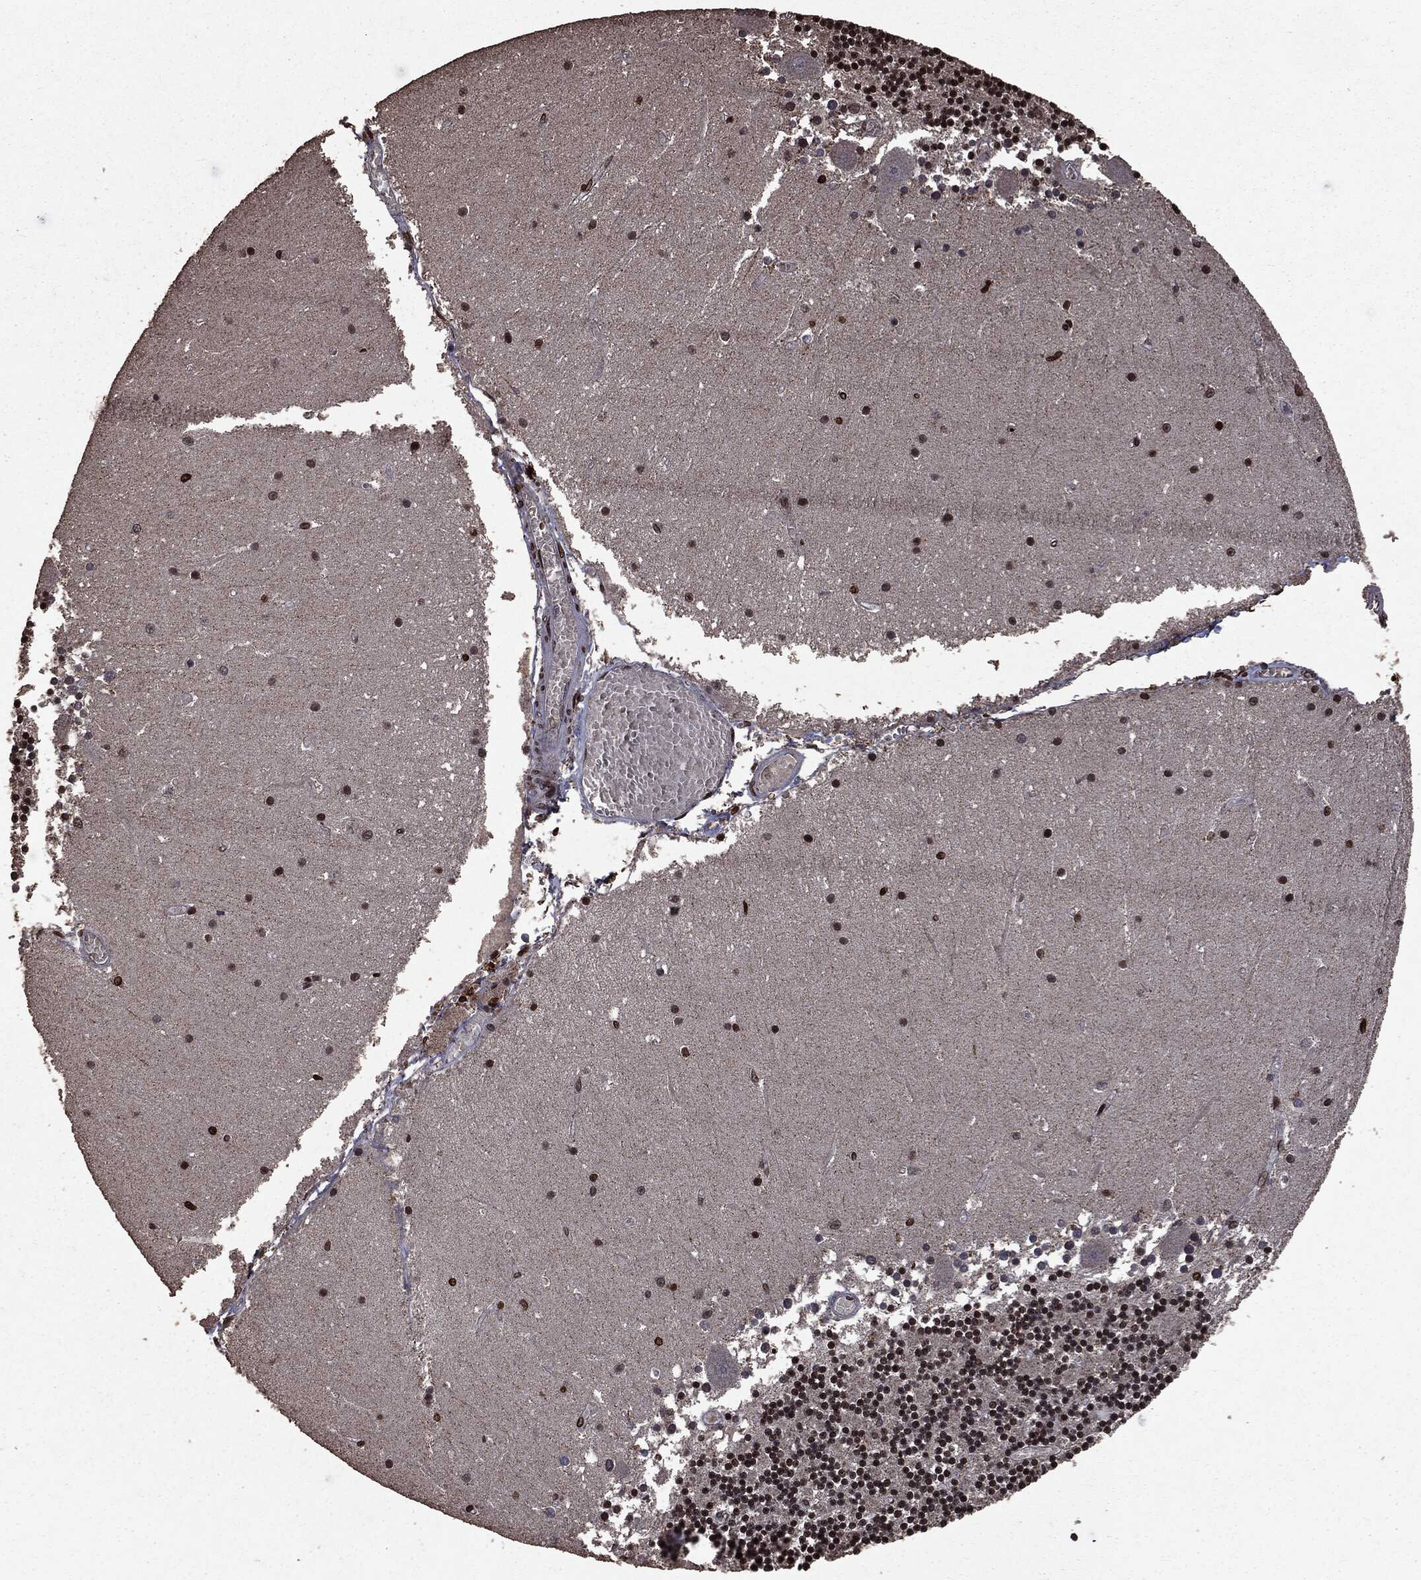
{"staining": {"intensity": "strong", "quantity": ">75%", "location": "nuclear"}, "tissue": "cerebellum", "cell_type": "Cells in granular layer", "image_type": "normal", "snomed": [{"axis": "morphology", "description": "Normal tissue, NOS"}, {"axis": "topography", "description": "Cerebellum"}], "caption": "An immunohistochemistry micrograph of normal tissue is shown. Protein staining in brown shows strong nuclear positivity in cerebellum within cells in granular layer.", "gene": "PPP6R2", "patient": {"sex": "female", "age": 28}}